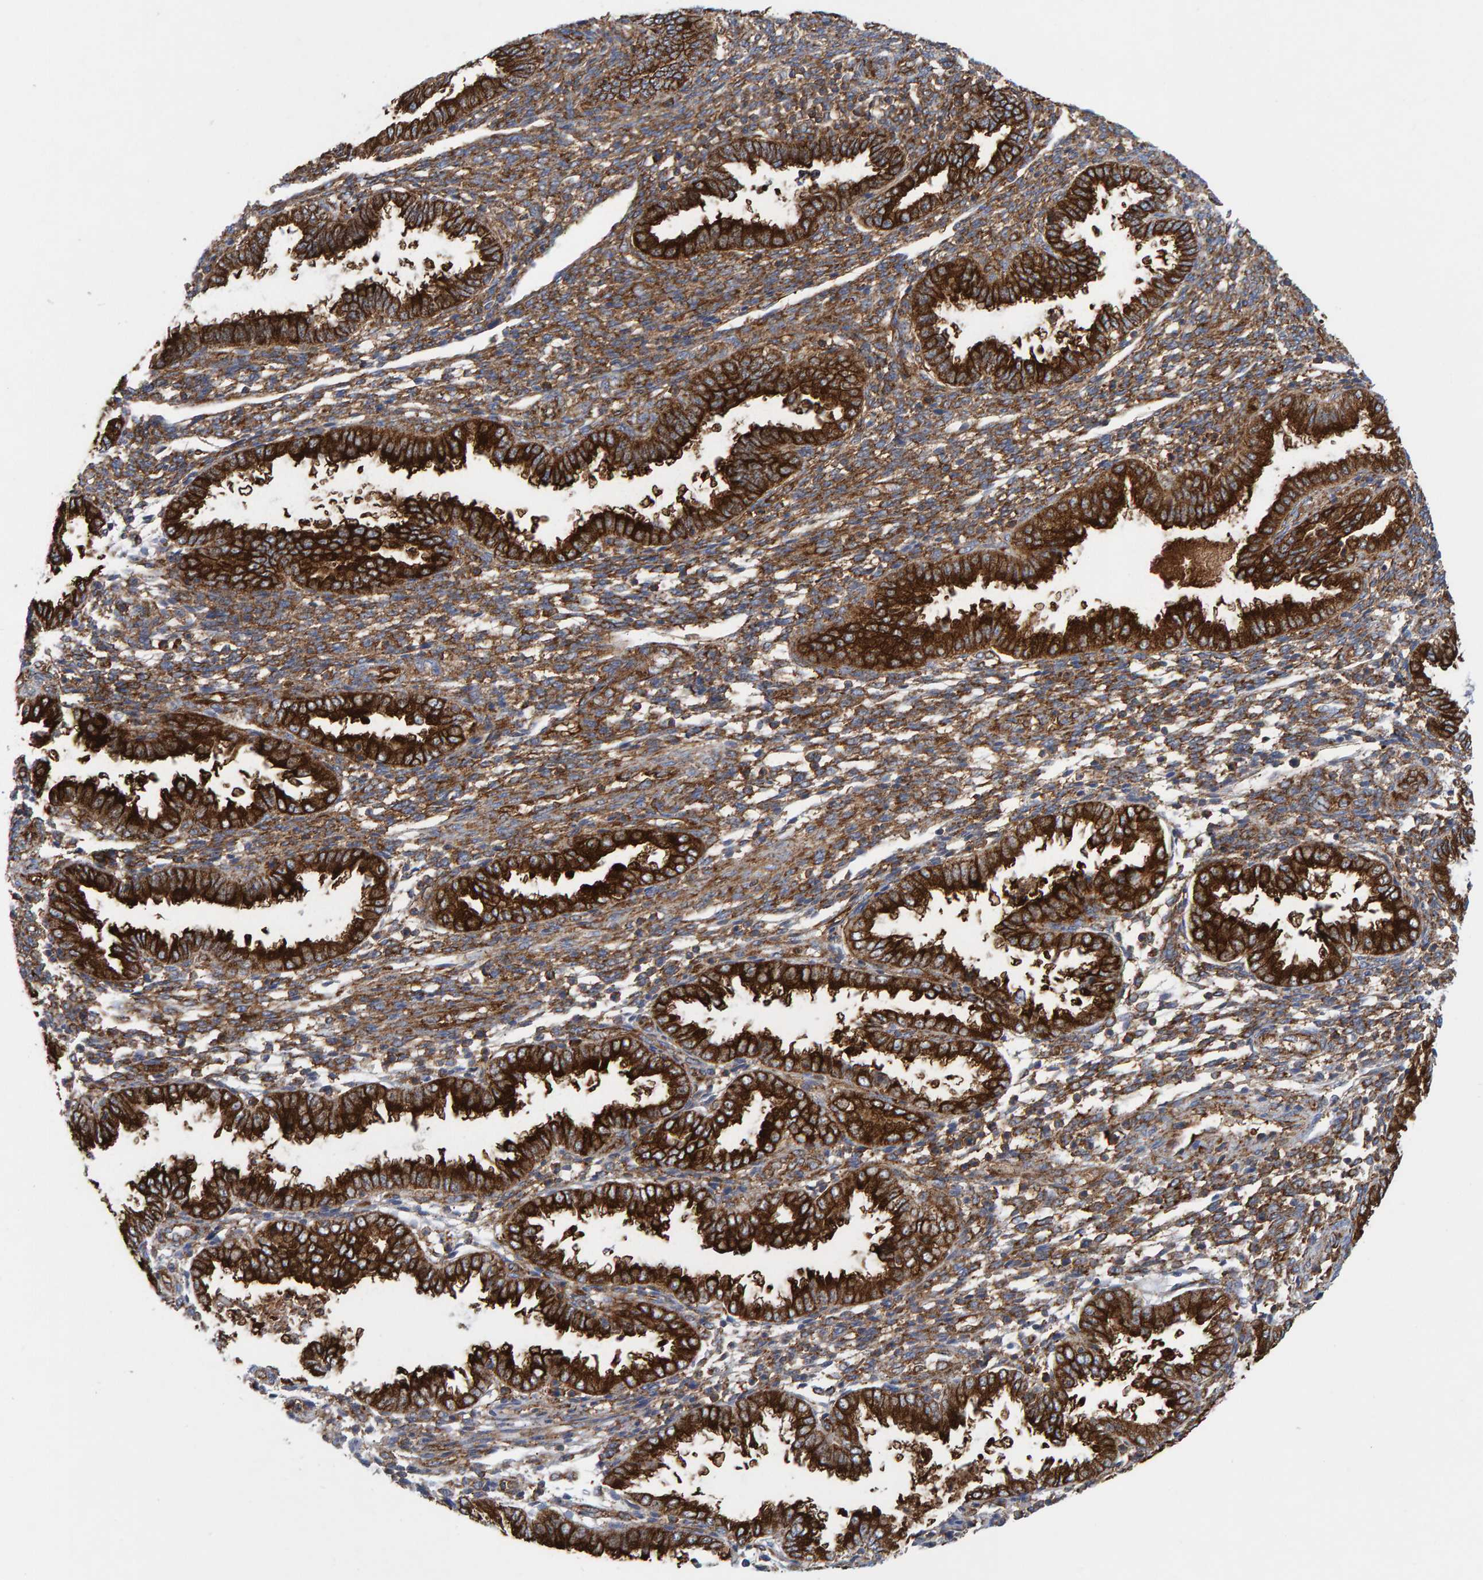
{"staining": {"intensity": "moderate", "quantity": ">75%", "location": "cytoplasmic/membranous"}, "tissue": "endometrium", "cell_type": "Cells in endometrial stroma", "image_type": "normal", "snomed": [{"axis": "morphology", "description": "Normal tissue, NOS"}, {"axis": "topography", "description": "Endometrium"}], "caption": "IHC (DAB) staining of unremarkable endometrium exhibits moderate cytoplasmic/membranous protein staining in approximately >75% of cells in endometrial stroma. (DAB IHC, brown staining for protein, blue staining for nuclei).", "gene": "MVP", "patient": {"sex": "female", "age": 33}}